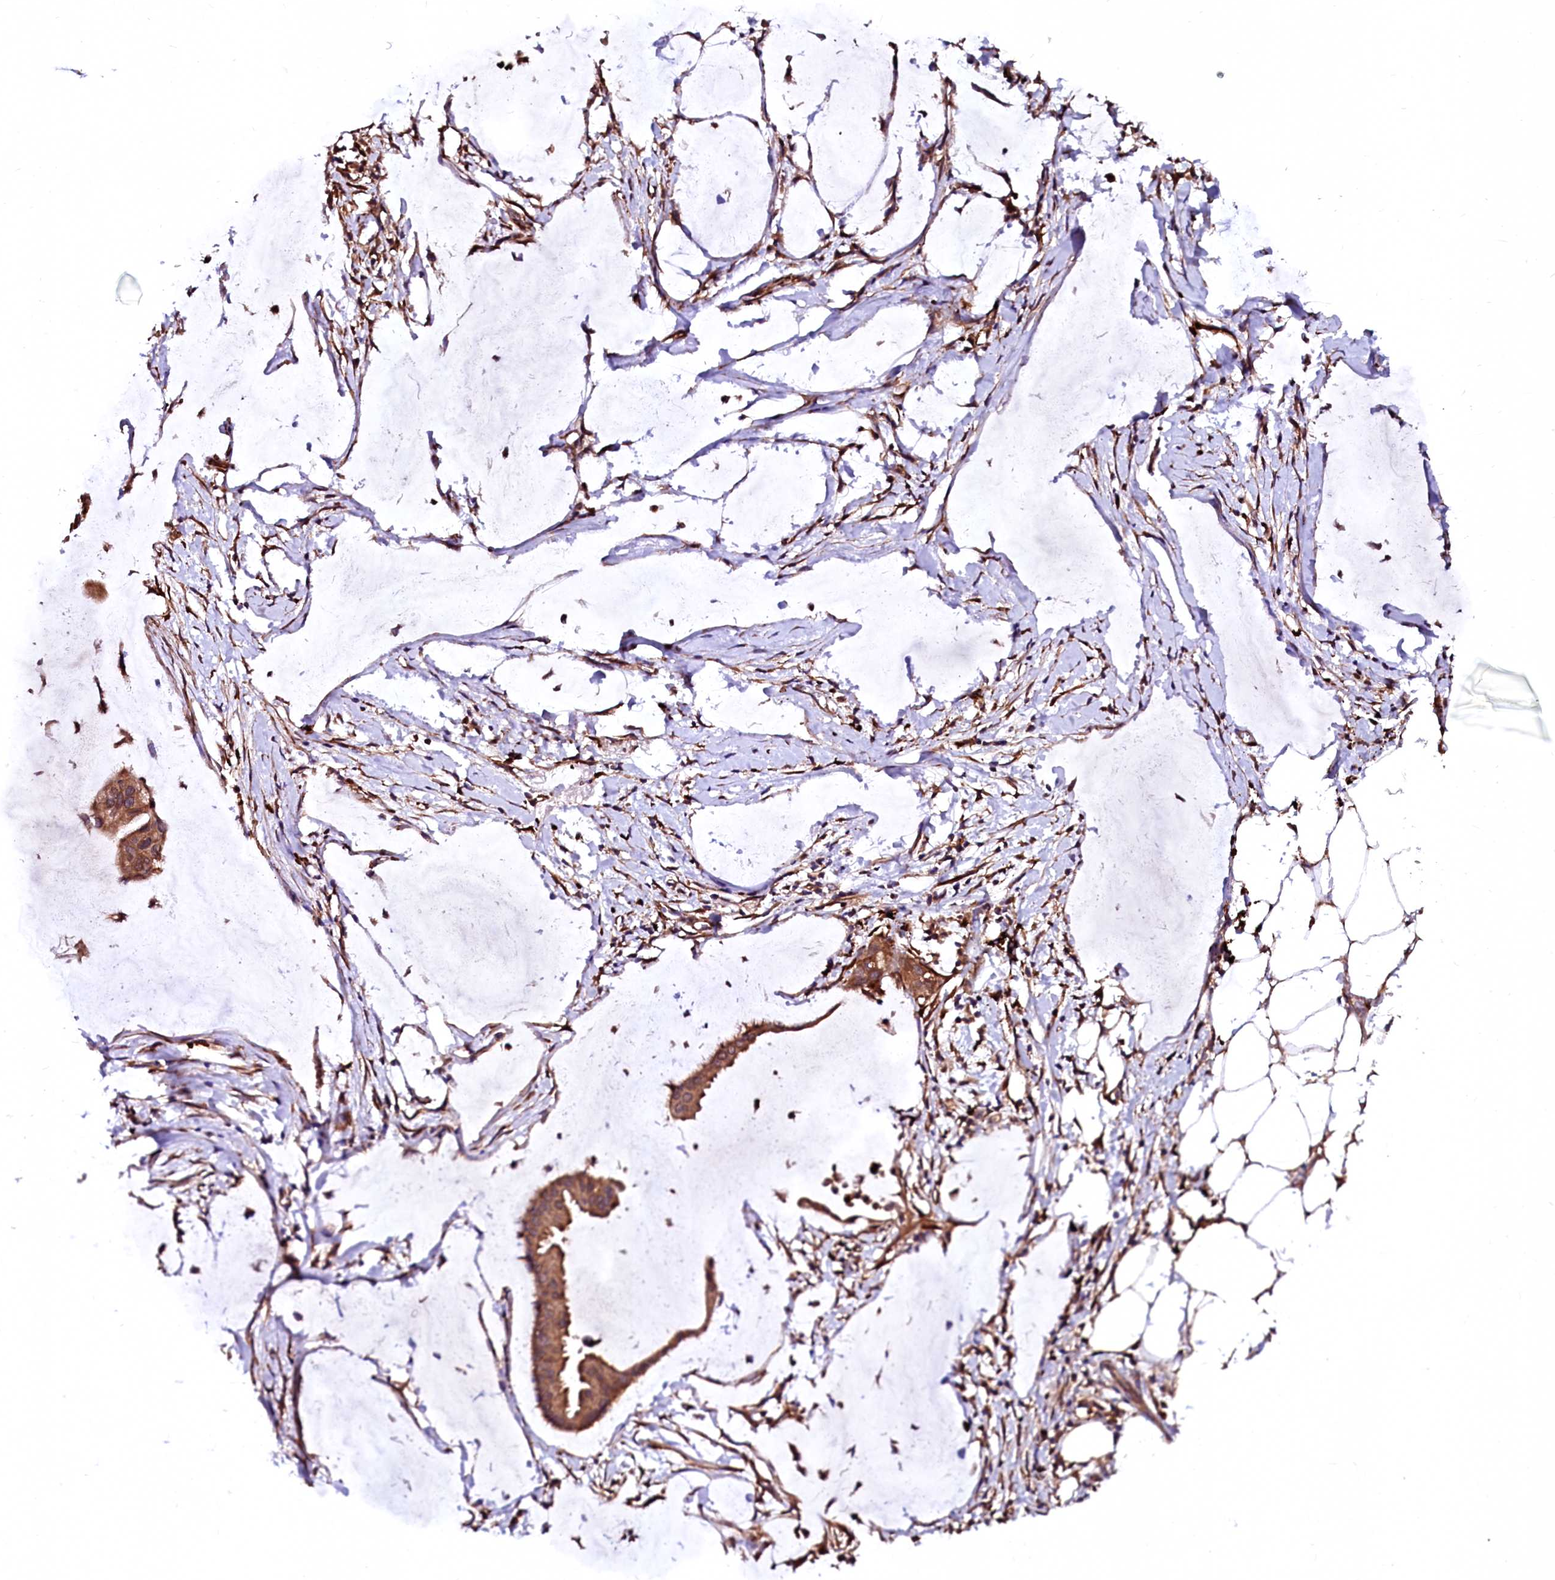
{"staining": {"intensity": "moderate", "quantity": ">75%", "location": "cytoplasmic/membranous"}, "tissue": "ovarian cancer", "cell_type": "Tumor cells", "image_type": "cancer", "snomed": [{"axis": "morphology", "description": "Cystadenocarcinoma, mucinous, NOS"}, {"axis": "topography", "description": "Ovary"}], "caption": "Brown immunohistochemical staining in mucinous cystadenocarcinoma (ovarian) exhibits moderate cytoplasmic/membranous expression in about >75% of tumor cells.", "gene": "N4BP1", "patient": {"sex": "female", "age": 73}}